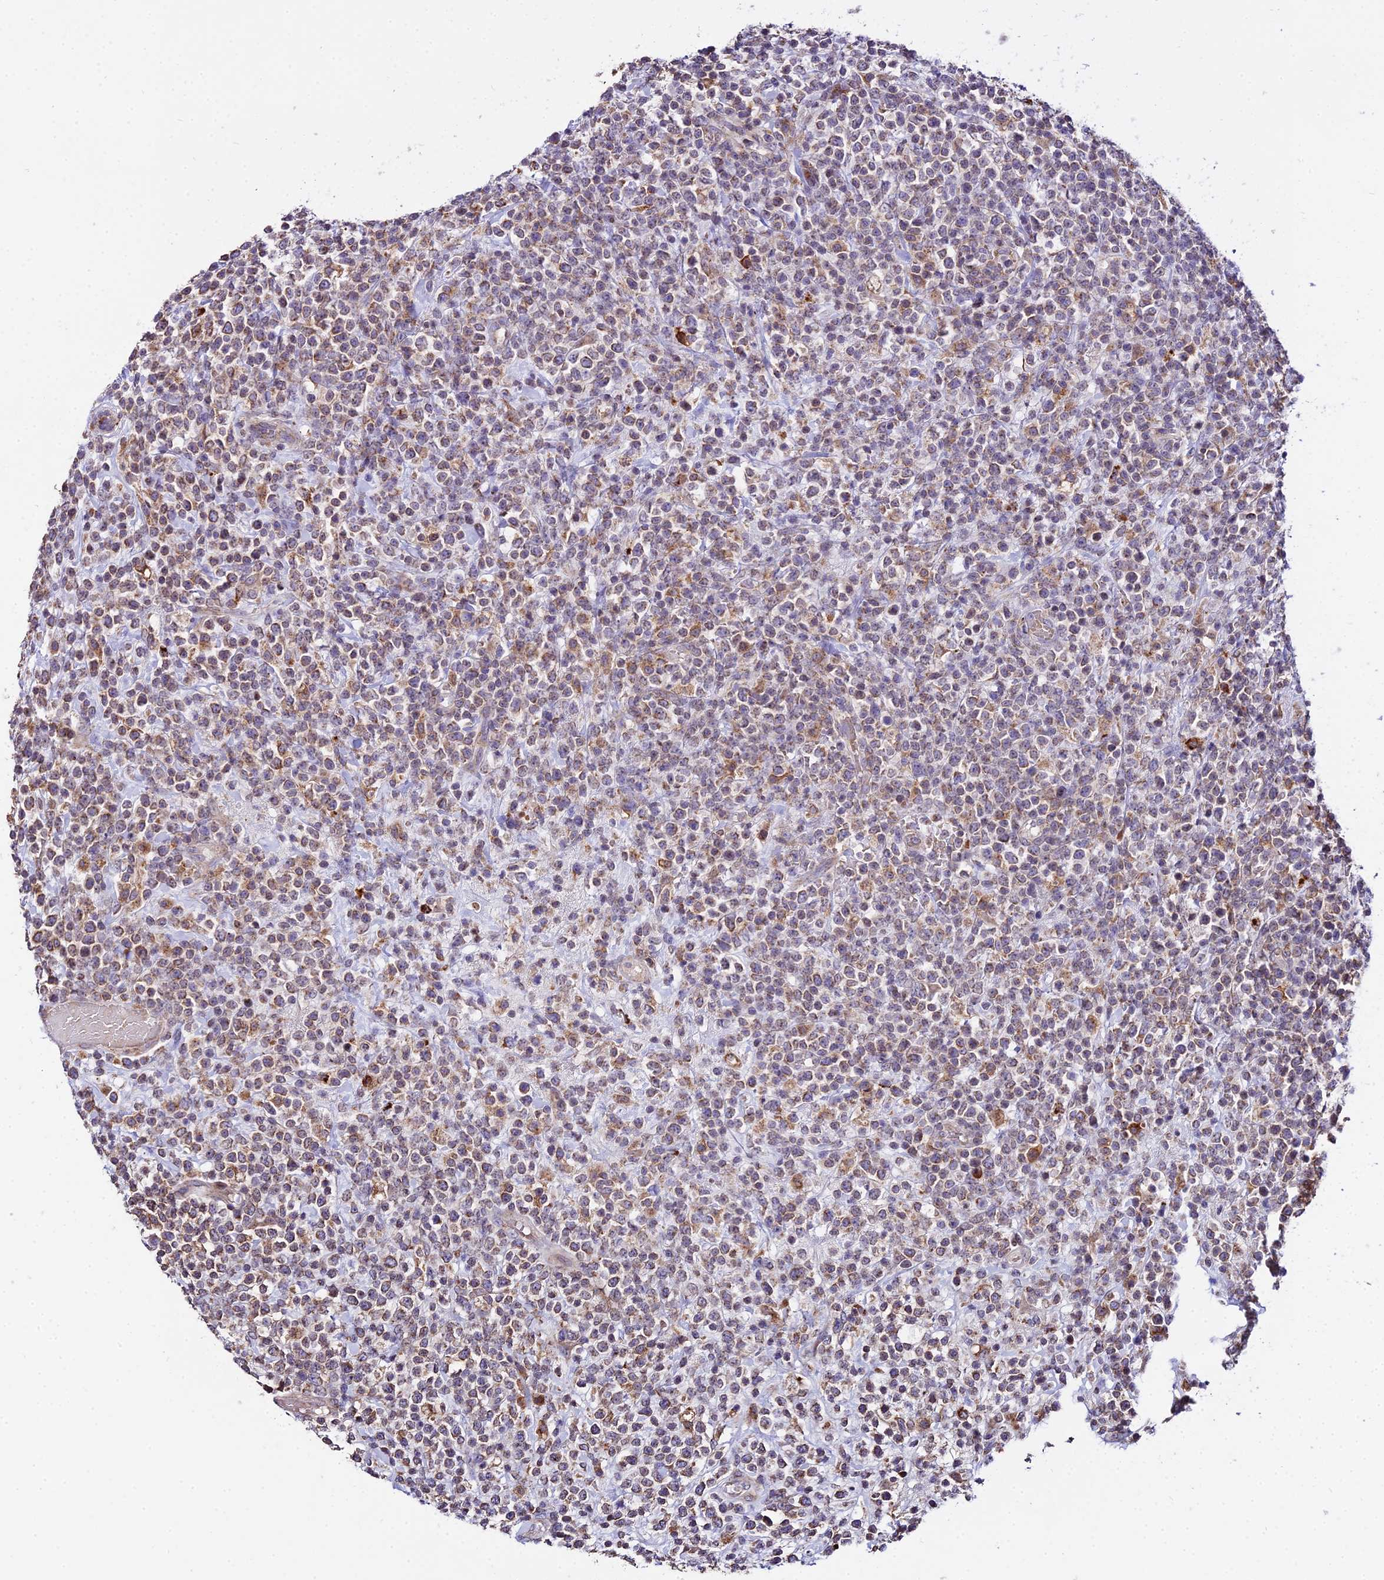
{"staining": {"intensity": "moderate", "quantity": ">75%", "location": "cytoplasmic/membranous"}, "tissue": "lymphoma", "cell_type": "Tumor cells", "image_type": "cancer", "snomed": [{"axis": "morphology", "description": "Malignant lymphoma, non-Hodgkin's type, High grade"}, {"axis": "topography", "description": "Colon"}], "caption": "DAB immunohistochemical staining of malignant lymphoma, non-Hodgkin's type (high-grade) shows moderate cytoplasmic/membranous protein staining in approximately >75% of tumor cells.", "gene": "PEX19", "patient": {"sex": "female", "age": 53}}